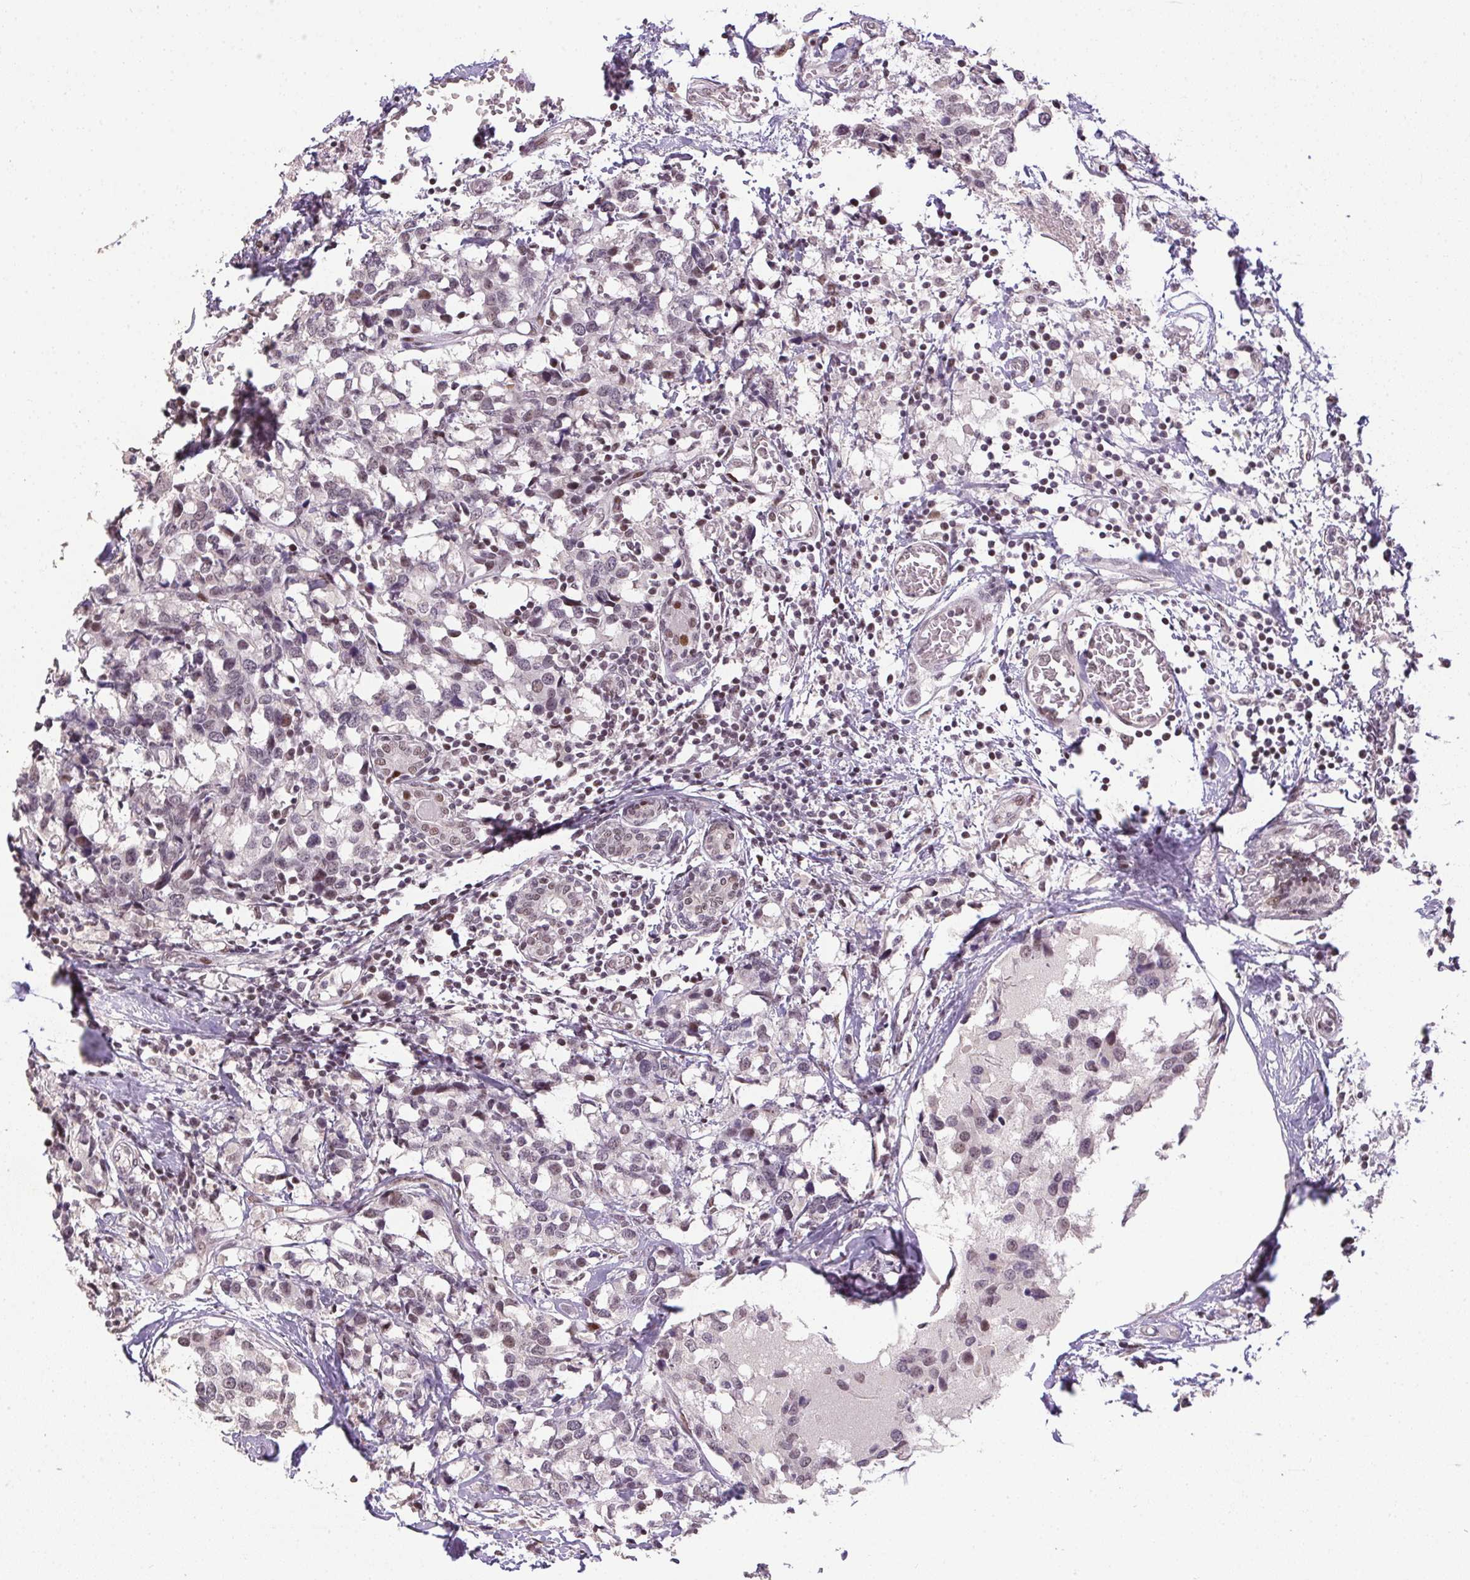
{"staining": {"intensity": "negative", "quantity": "none", "location": "none"}, "tissue": "breast cancer", "cell_type": "Tumor cells", "image_type": "cancer", "snomed": [{"axis": "morphology", "description": "Lobular carcinoma"}, {"axis": "topography", "description": "Breast"}], "caption": "Lobular carcinoma (breast) stained for a protein using immunohistochemistry (IHC) exhibits no staining tumor cells.", "gene": "KDM4D", "patient": {"sex": "female", "age": 59}}